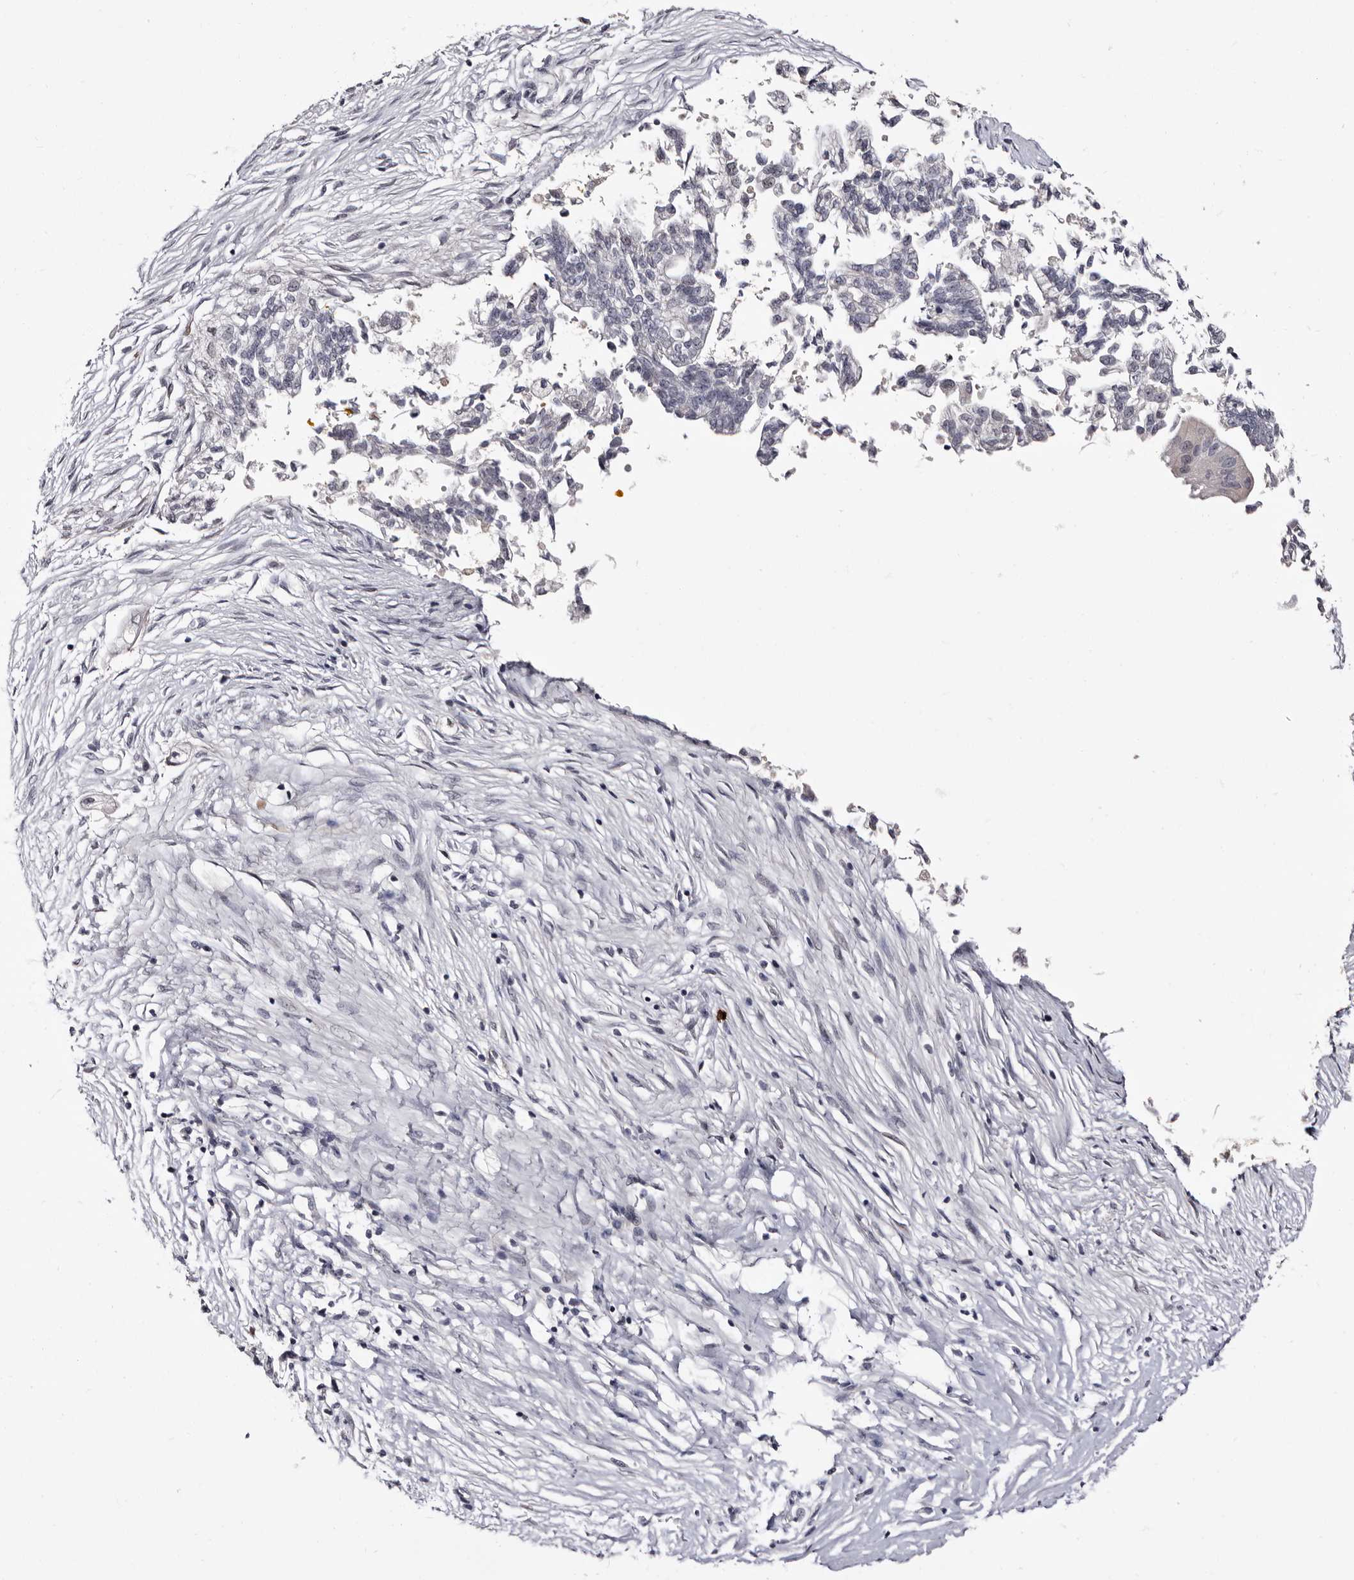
{"staining": {"intensity": "negative", "quantity": "none", "location": "none"}, "tissue": "pancreatic cancer", "cell_type": "Tumor cells", "image_type": "cancer", "snomed": [{"axis": "morphology", "description": "Adenocarcinoma, NOS"}, {"axis": "topography", "description": "Pancreas"}], "caption": "The photomicrograph exhibits no staining of tumor cells in pancreatic adenocarcinoma.", "gene": "BPGM", "patient": {"sex": "male", "age": 72}}